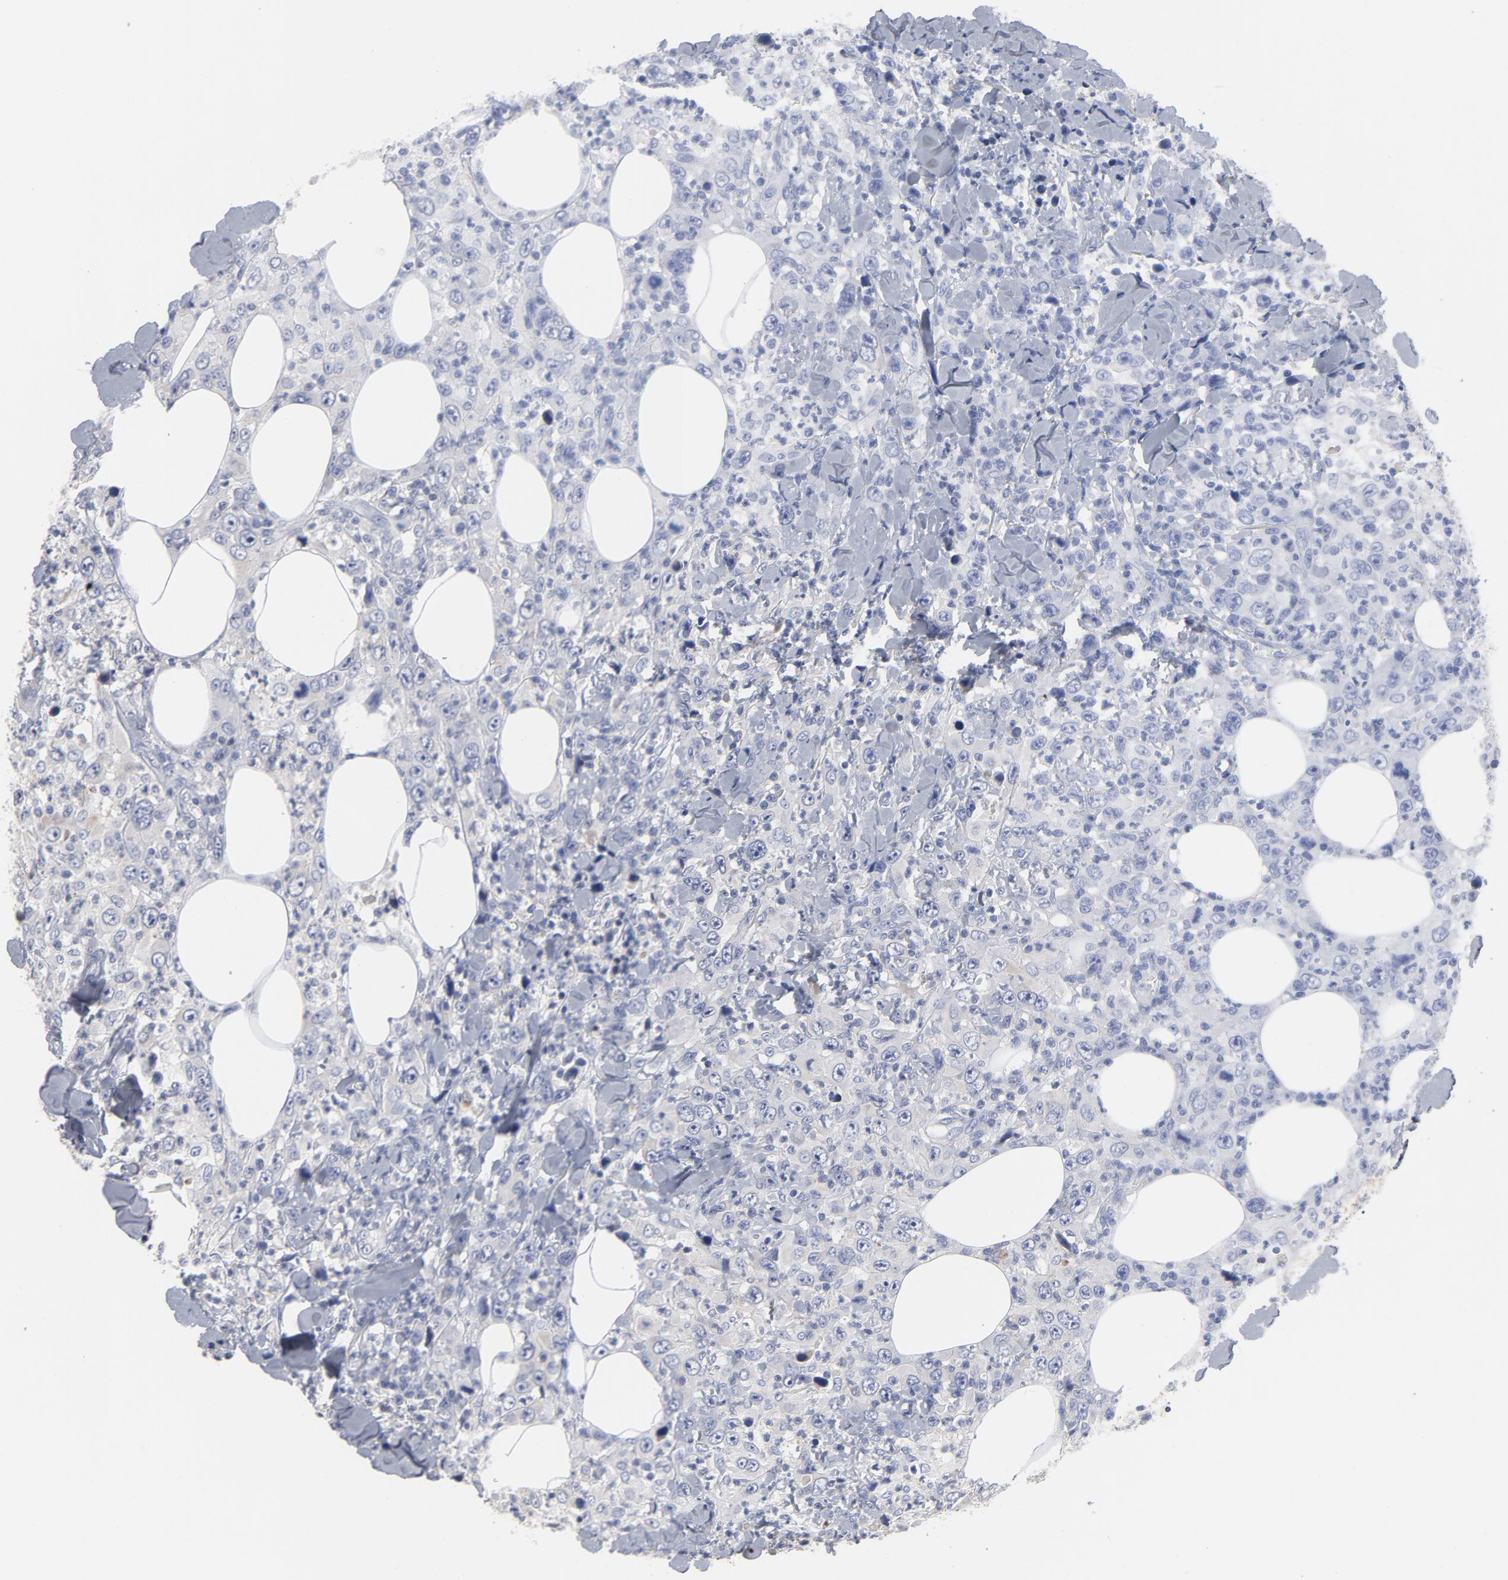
{"staining": {"intensity": "negative", "quantity": "none", "location": "none"}, "tissue": "thyroid cancer", "cell_type": "Tumor cells", "image_type": "cancer", "snomed": [{"axis": "morphology", "description": "Carcinoma, NOS"}, {"axis": "topography", "description": "Thyroid gland"}], "caption": "The histopathology image shows no significant staining in tumor cells of thyroid cancer.", "gene": "TSPAN6", "patient": {"sex": "female", "age": 77}}